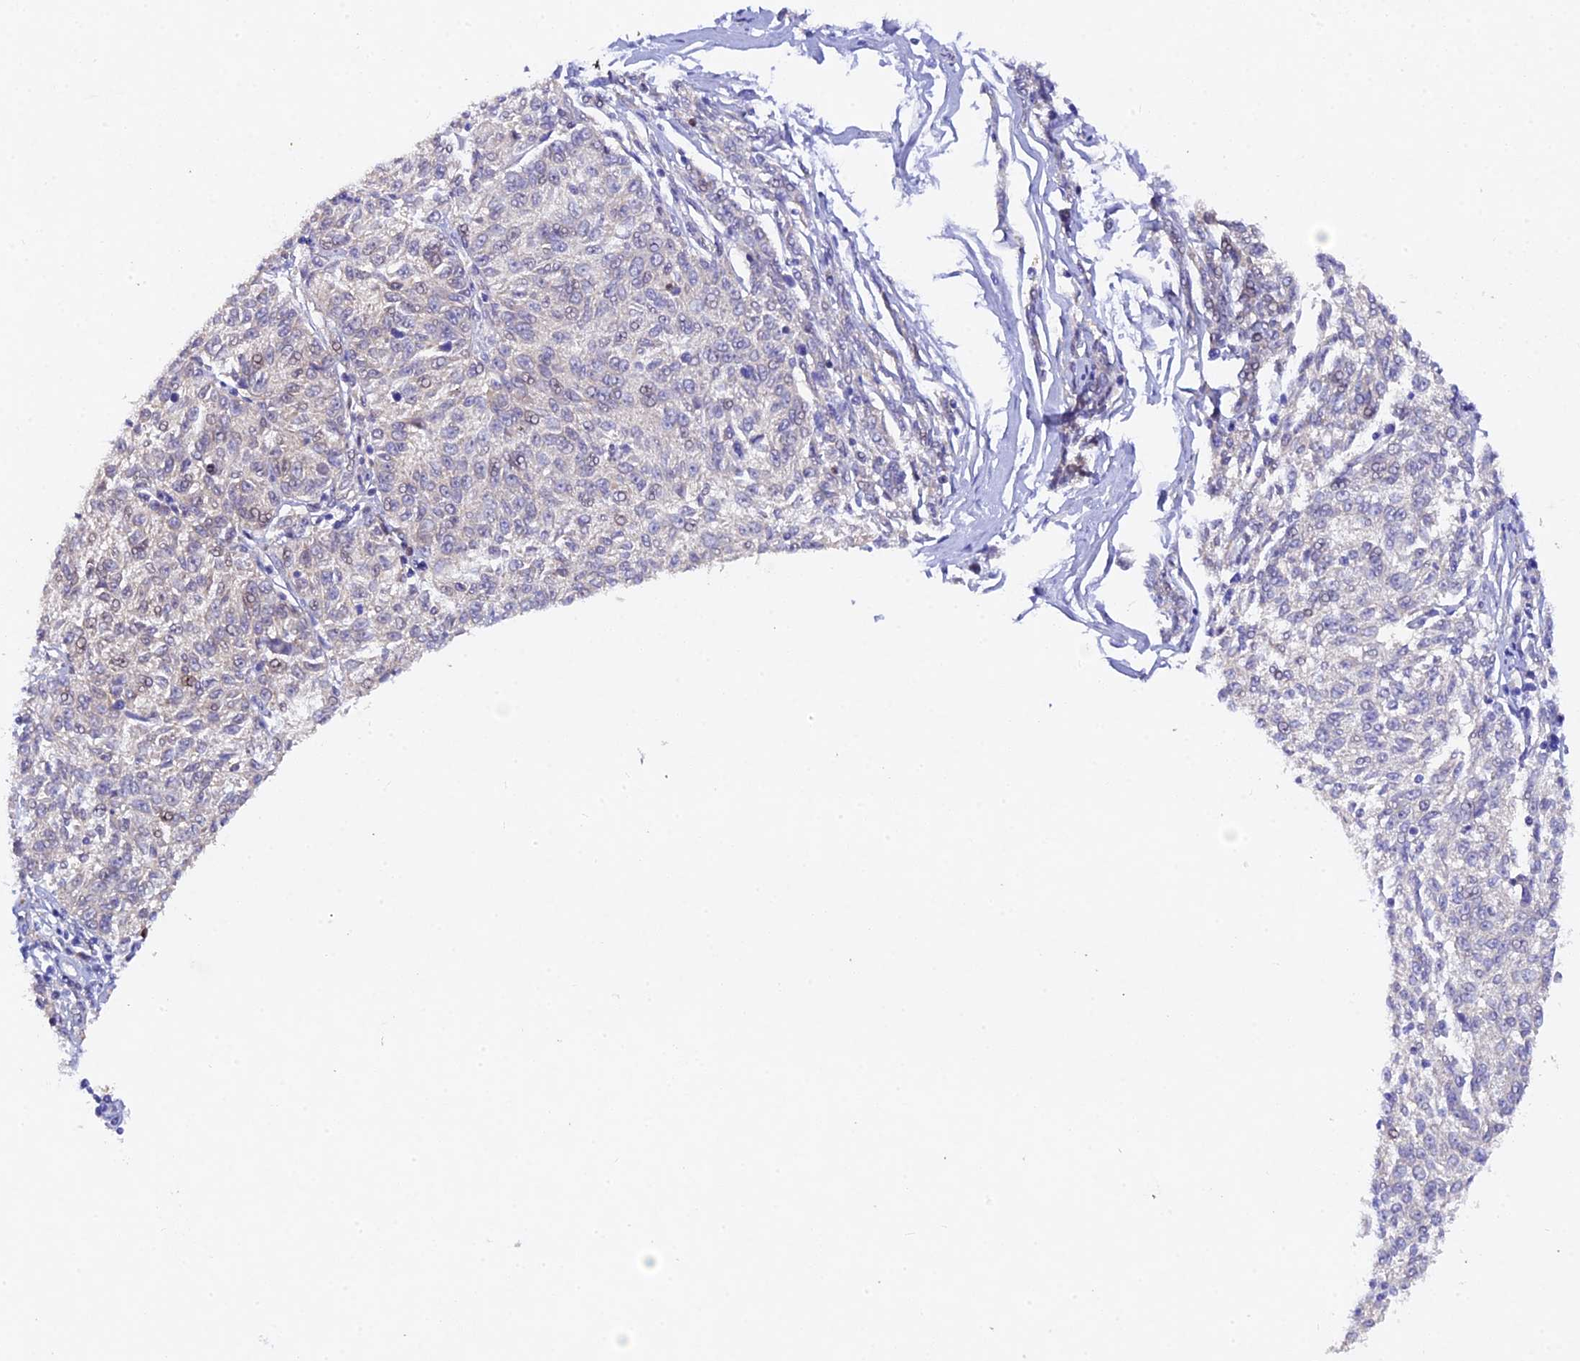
{"staining": {"intensity": "weak", "quantity": "<25%", "location": "nuclear"}, "tissue": "melanoma", "cell_type": "Tumor cells", "image_type": "cancer", "snomed": [{"axis": "morphology", "description": "Malignant melanoma, NOS"}, {"axis": "topography", "description": "Skin"}], "caption": "Immunohistochemical staining of human melanoma demonstrates no significant staining in tumor cells. Nuclei are stained in blue.", "gene": "TGDS", "patient": {"sex": "female", "age": 72}}